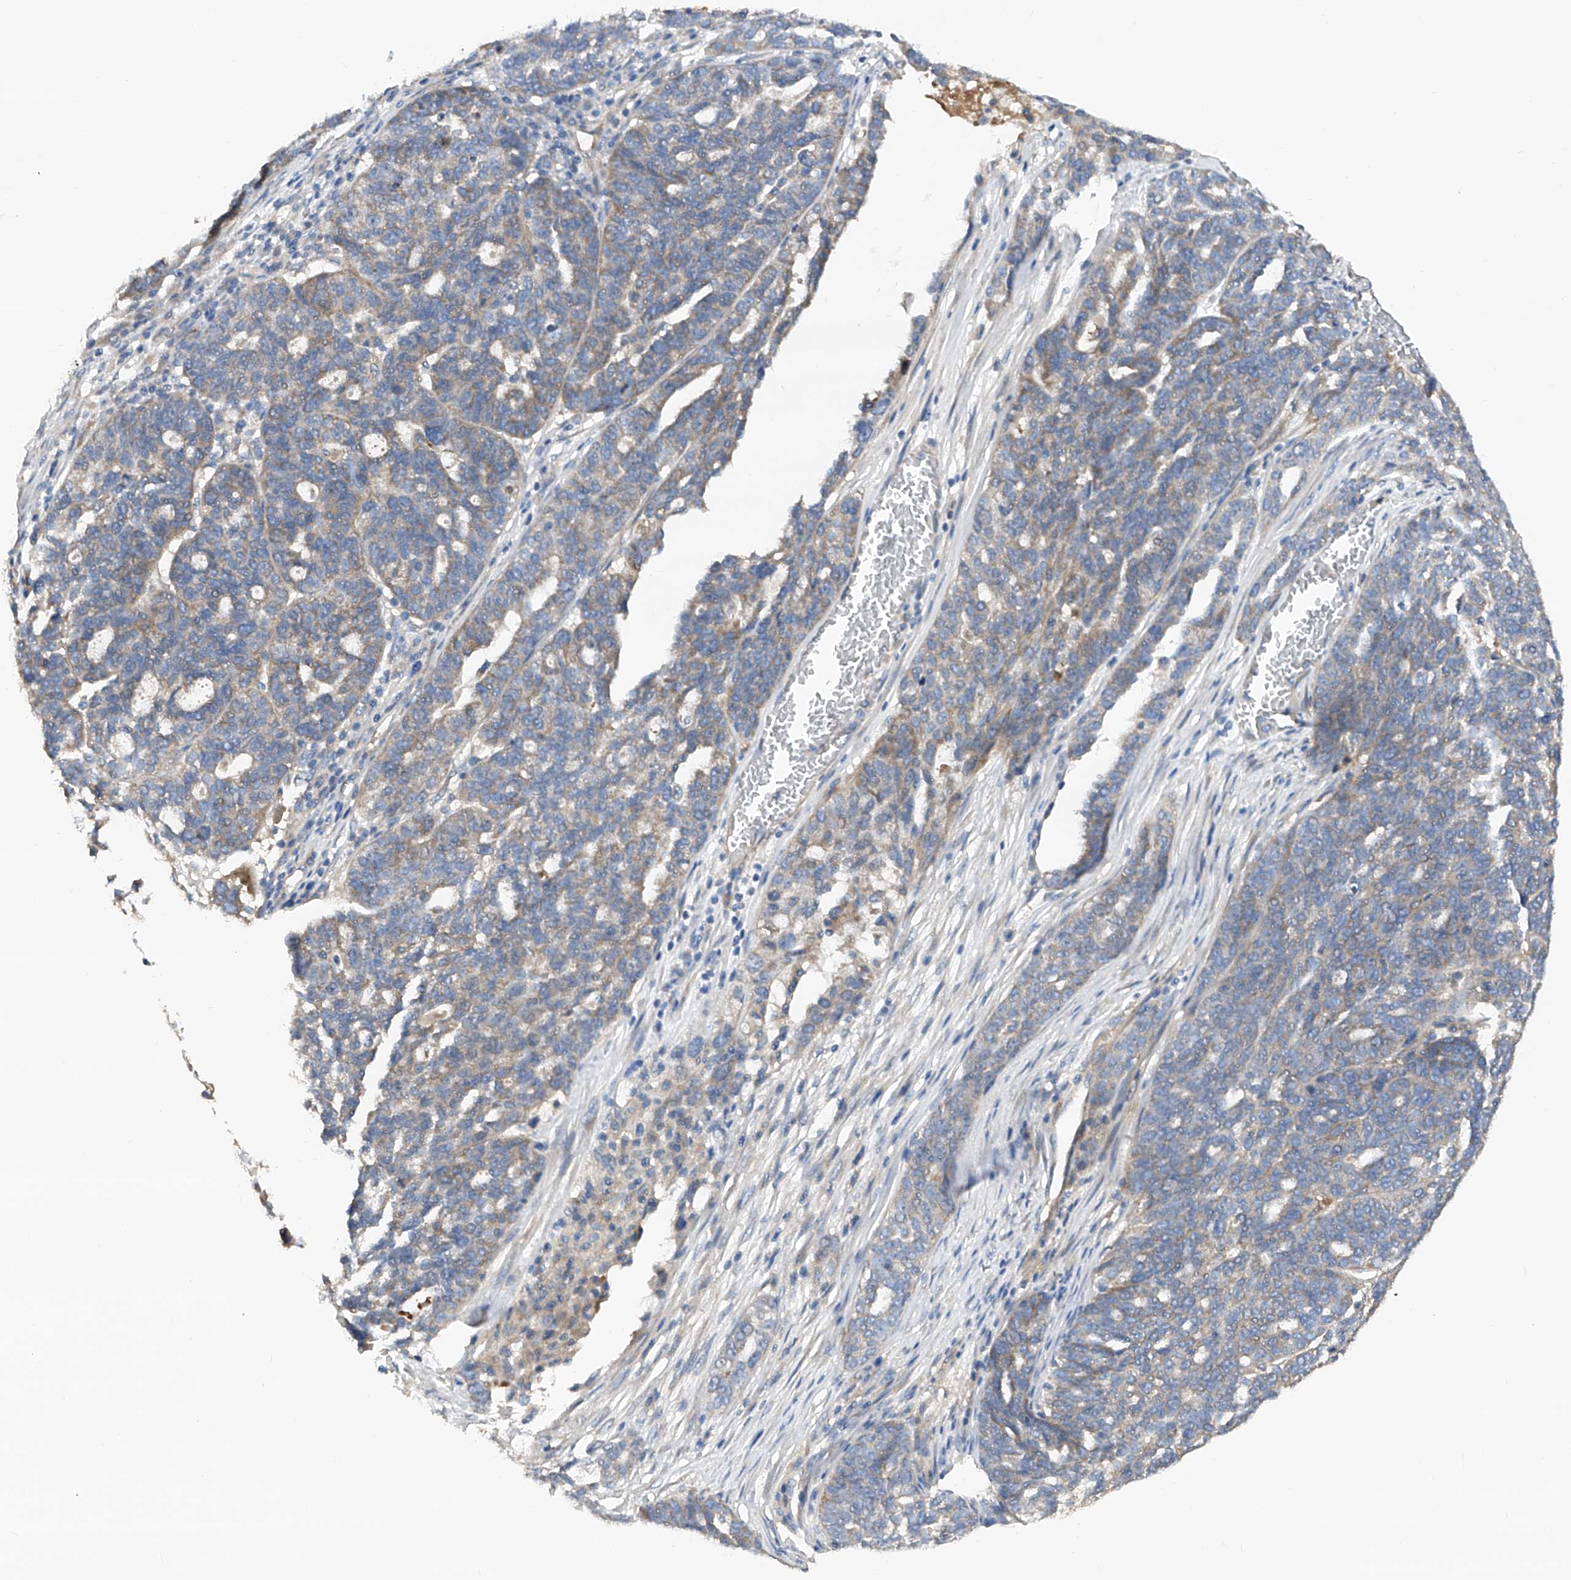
{"staining": {"intensity": "moderate", "quantity": "25%-75%", "location": "cytoplasmic/membranous"}, "tissue": "ovarian cancer", "cell_type": "Tumor cells", "image_type": "cancer", "snomed": [{"axis": "morphology", "description": "Cystadenocarcinoma, serous, NOS"}, {"axis": "topography", "description": "Ovary"}], "caption": "Immunohistochemical staining of human serous cystadenocarcinoma (ovarian) reveals medium levels of moderate cytoplasmic/membranous protein staining in approximately 25%-75% of tumor cells. Immunohistochemistry (ihc) stains the protein of interest in brown and the nuclei are stained blue.", "gene": "PTK2", "patient": {"sex": "female", "age": 59}}